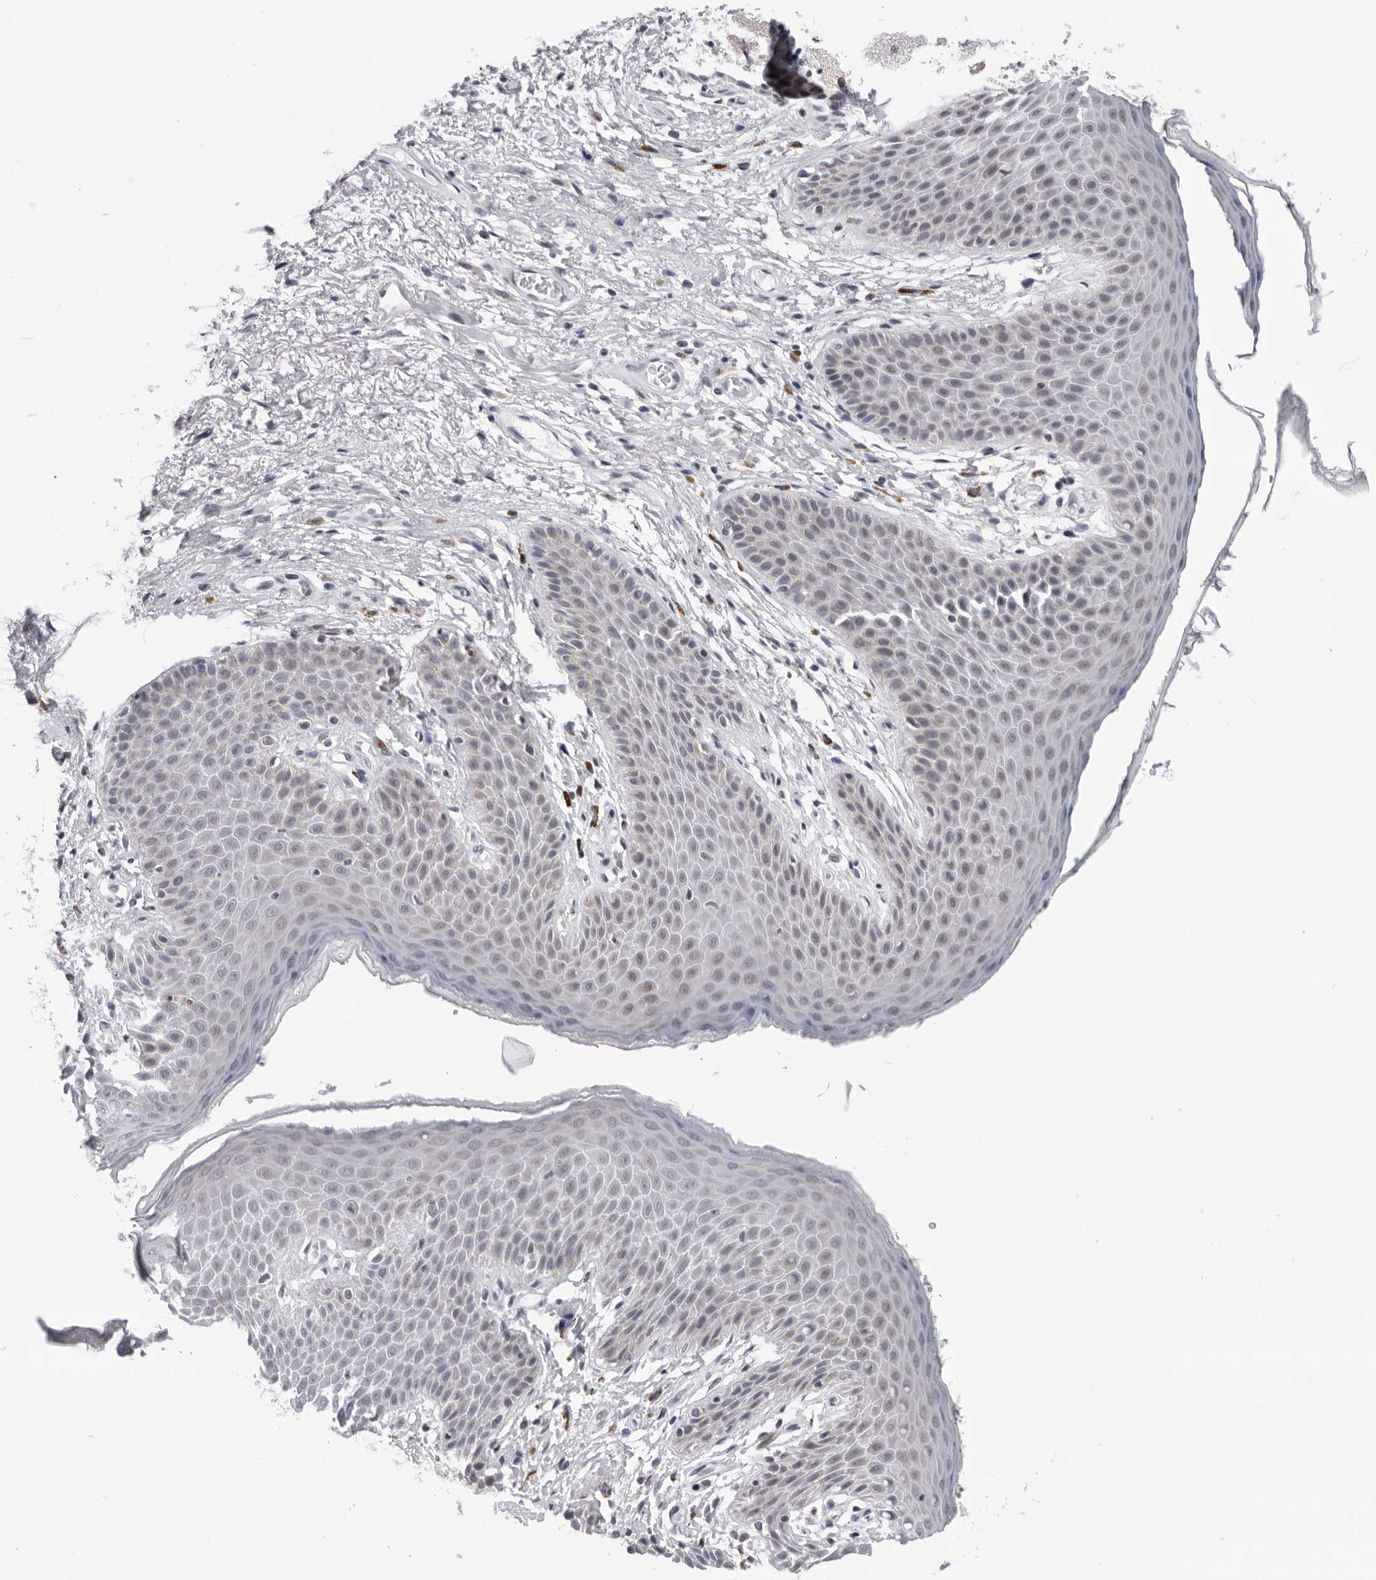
{"staining": {"intensity": "weak", "quantity": "<25%", "location": "nuclear"}, "tissue": "skin", "cell_type": "Epidermal cells", "image_type": "normal", "snomed": [{"axis": "morphology", "description": "Normal tissue, NOS"}, {"axis": "topography", "description": "Anal"}], "caption": "This is an IHC image of benign human skin. There is no staining in epidermal cells.", "gene": "CPT2", "patient": {"sex": "male", "age": 74}}